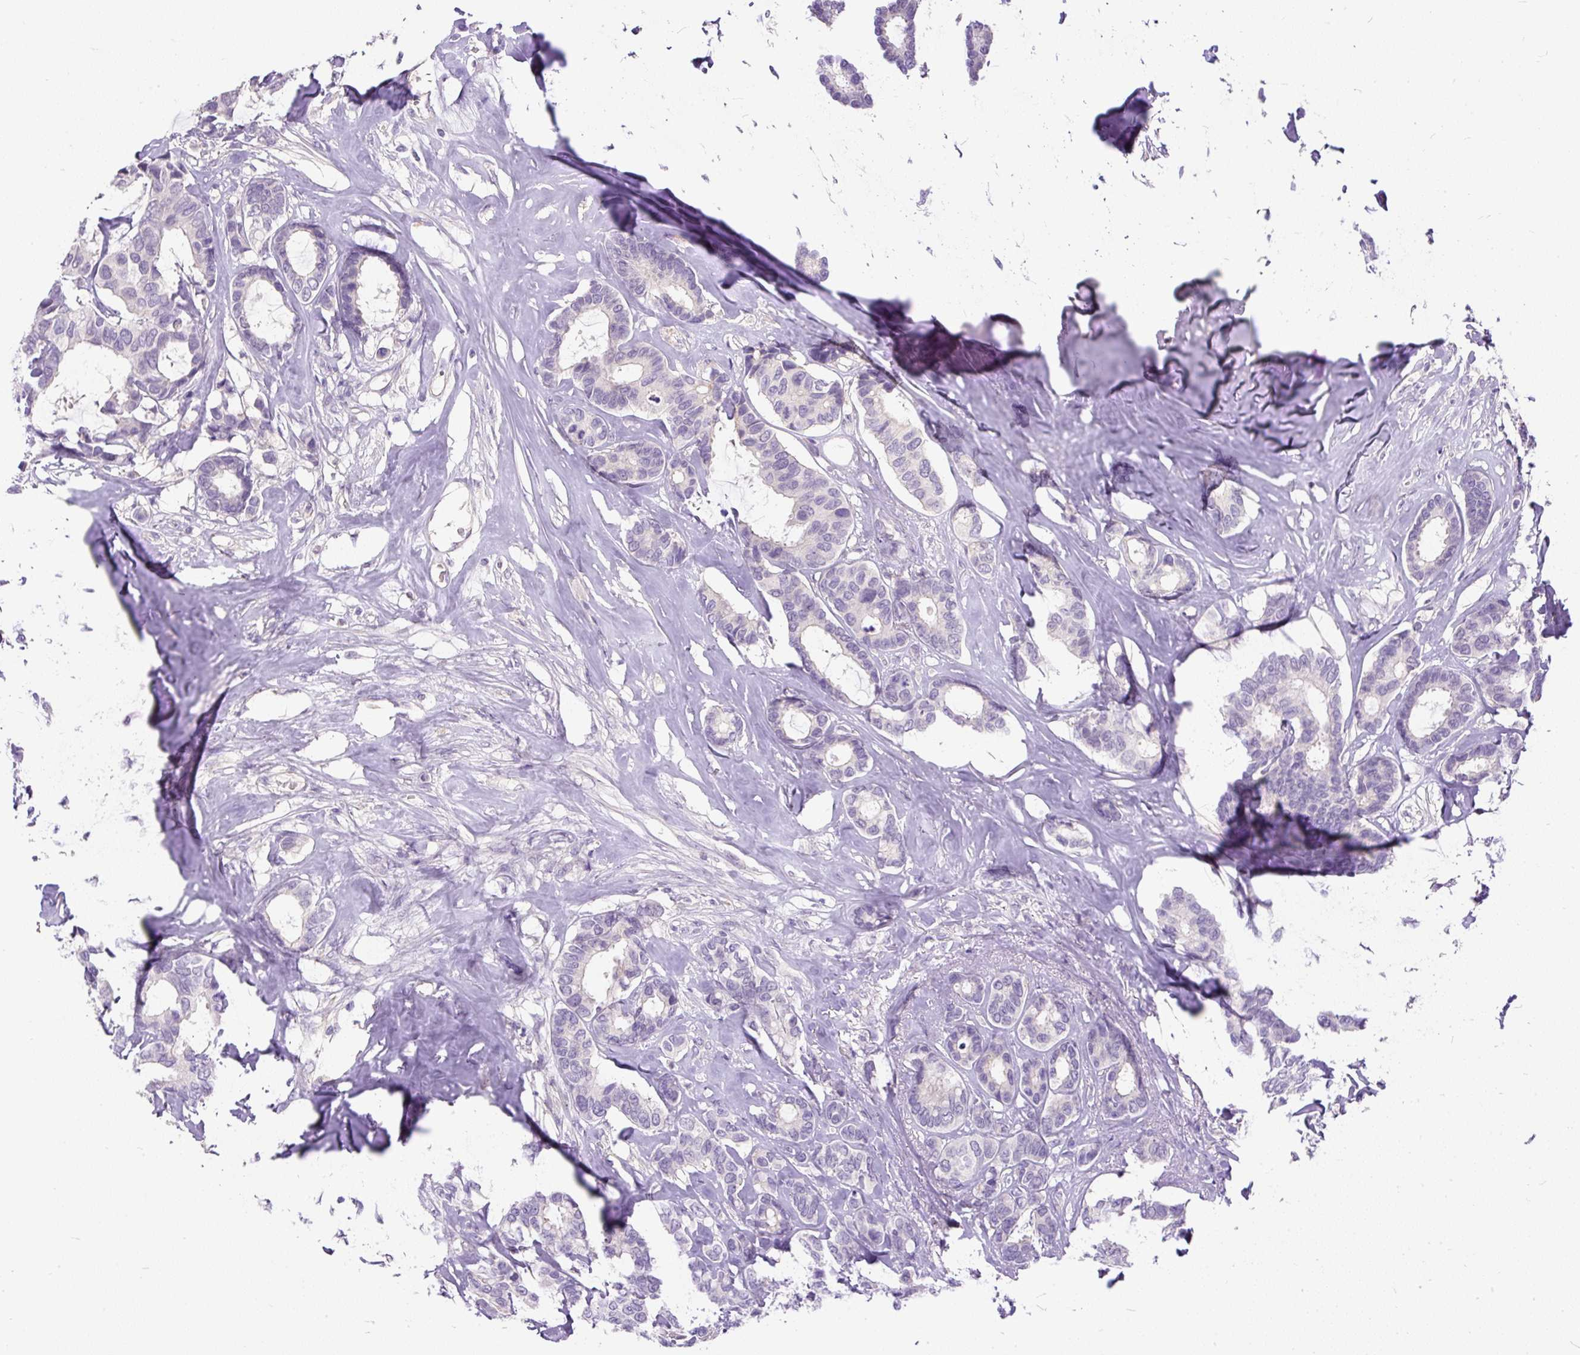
{"staining": {"intensity": "negative", "quantity": "none", "location": "none"}, "tissue": "breast cancer", "cell_type": "Tumor cells", "image_type": "cancer", "snomed": [{"axis": "morphology", "description": "Duct carcinoma"}, {"axis": "topography", "description": "Breast"}], "caption": "An immunohistochemistry photomicrograph of breast cancer is shown. There is no staining in tumor cells of breast cancer.", "gene": "KRTAP20-3", "patient": {"sex": "female", "age": 87}}